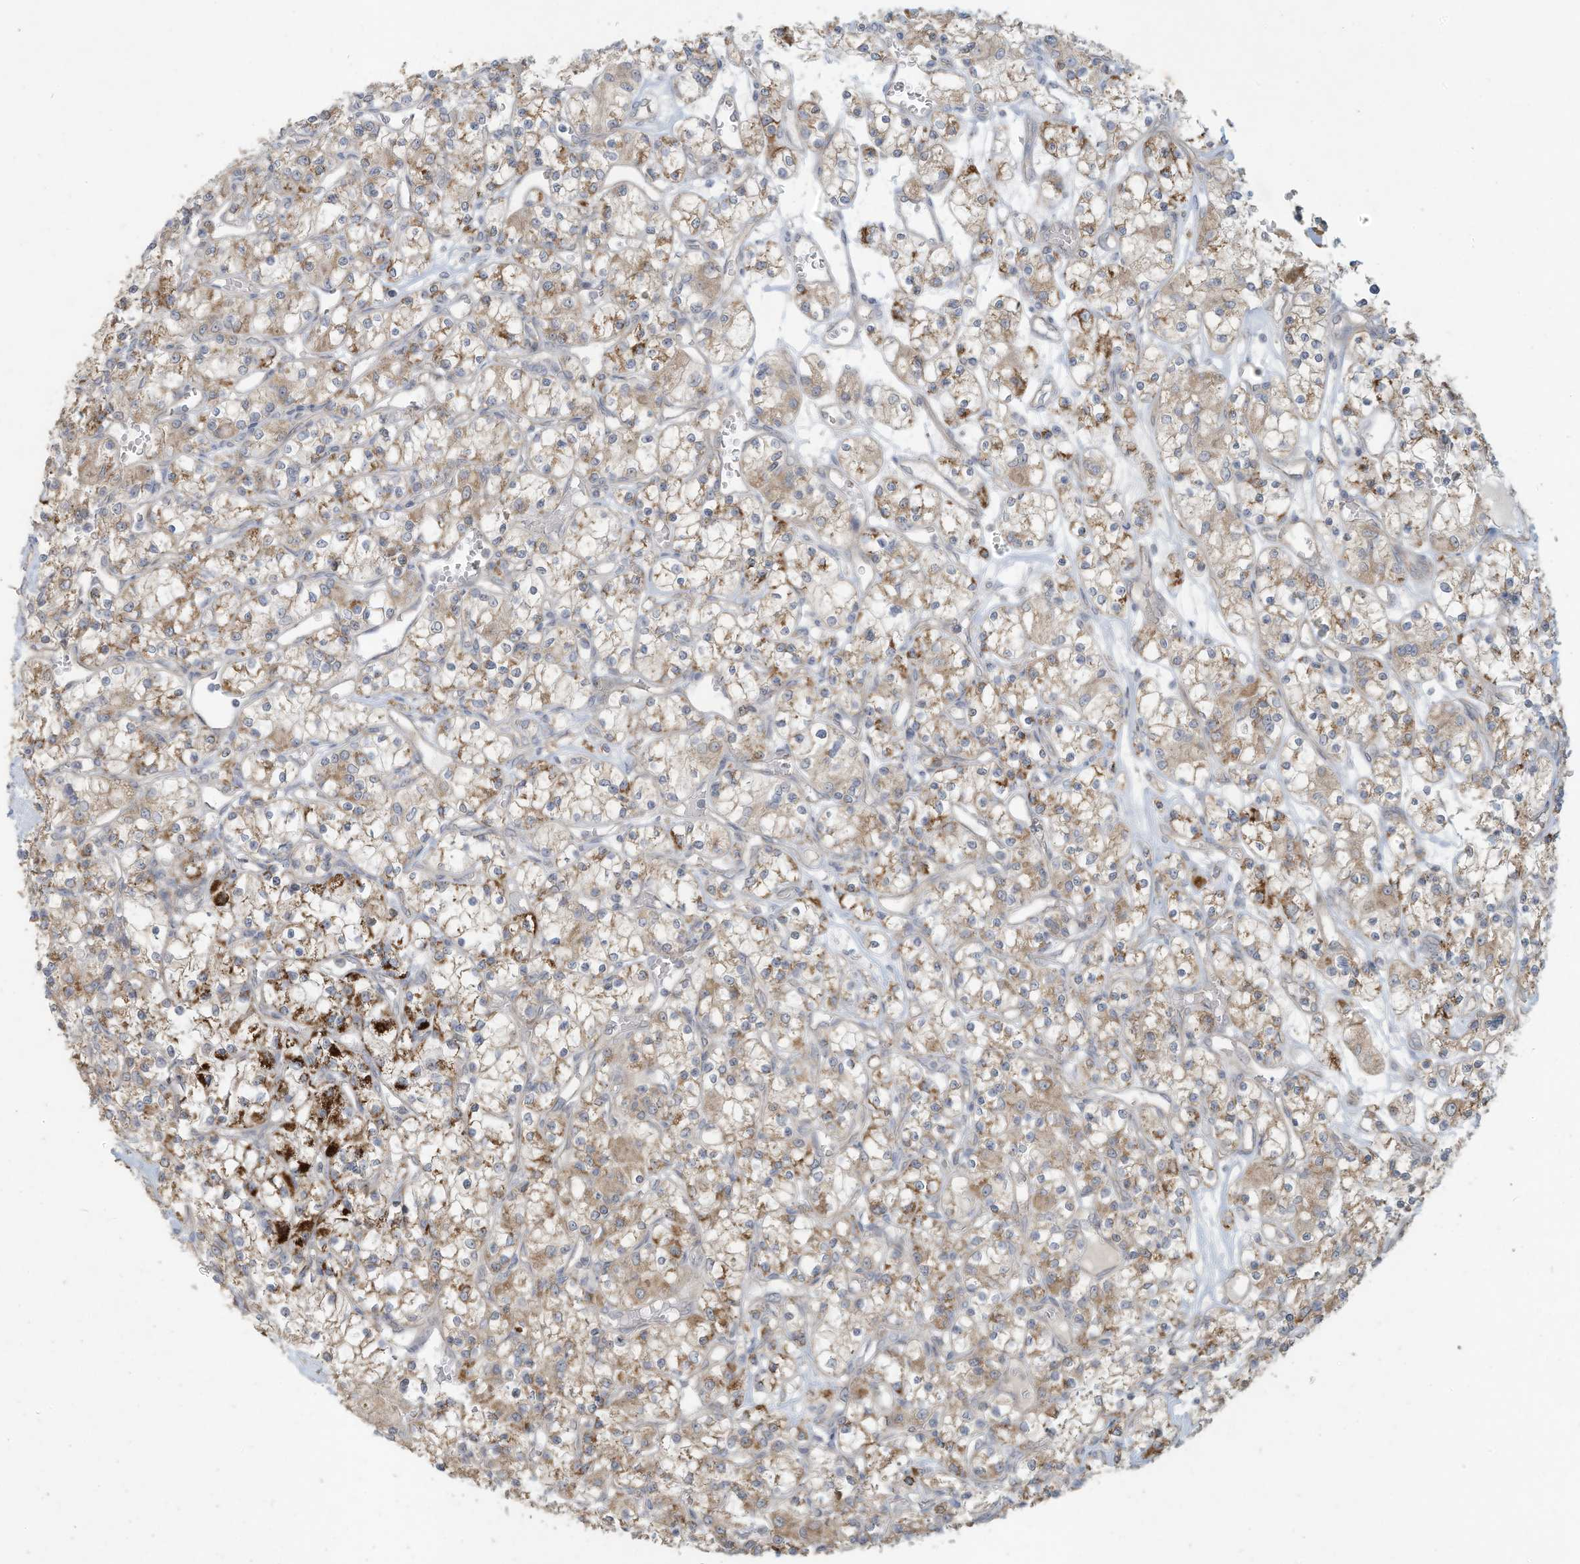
{"staining": {"intensity": "weak", "quantity": ">75%", "location": "cytoplasmic/membranous"}, "tissue": "renal cancer", "cell_type": "Tumor cells", "image_type": "cancer", "snomed": [{"axis": "morphology", "description": "Adenocarcinoma, NOS"}, {"axis": "topography", "description": "Kidney"}], "caption": "Human adenocarcinoma (renal) stained with a protein marker exhibits weak staining in tumor cells.", "gene": "MAGIX", "patient": {"sex": "female", "age": 59}}